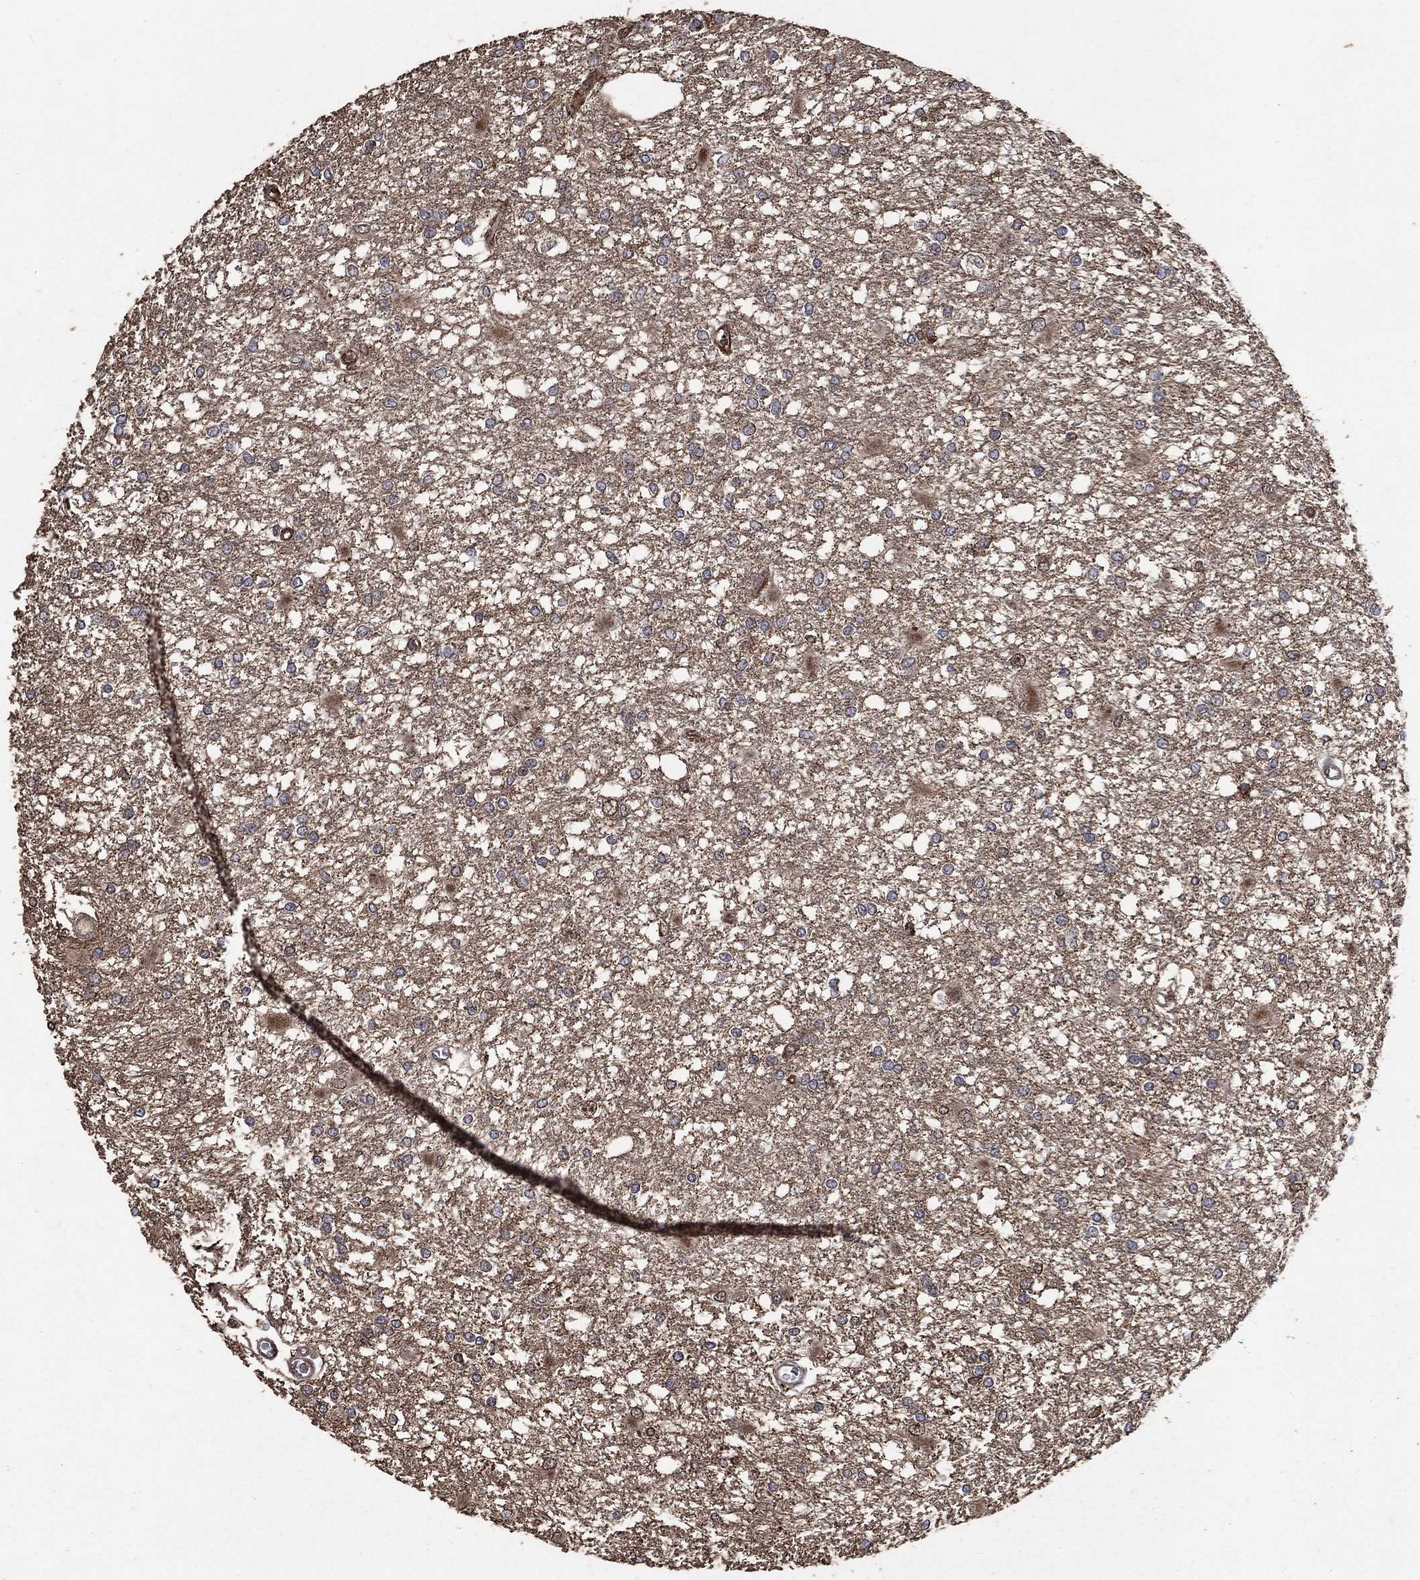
{"staining": {"intensity": "strong", "quantity": "<25%", "location": "cytoplasmic/membranous"}, "tissue": "glioma", "cell_type": "Tumor cells", "image_type": "cancer", "snomed": [{"axis": "morphology", "description": "Glioma, malignant, High grade"}, {"axis": "topography", "description": "Cerebral cortex"}], "caption": "Immunohistochemistry micrograph of glioma stained for a protein (brown), which reveals medium levels of strong cytoplasmic/membranous staining in approximately <25% of tumor cells.", "gene": "CD24", "patient": {"sex": "male", "age": 79}}